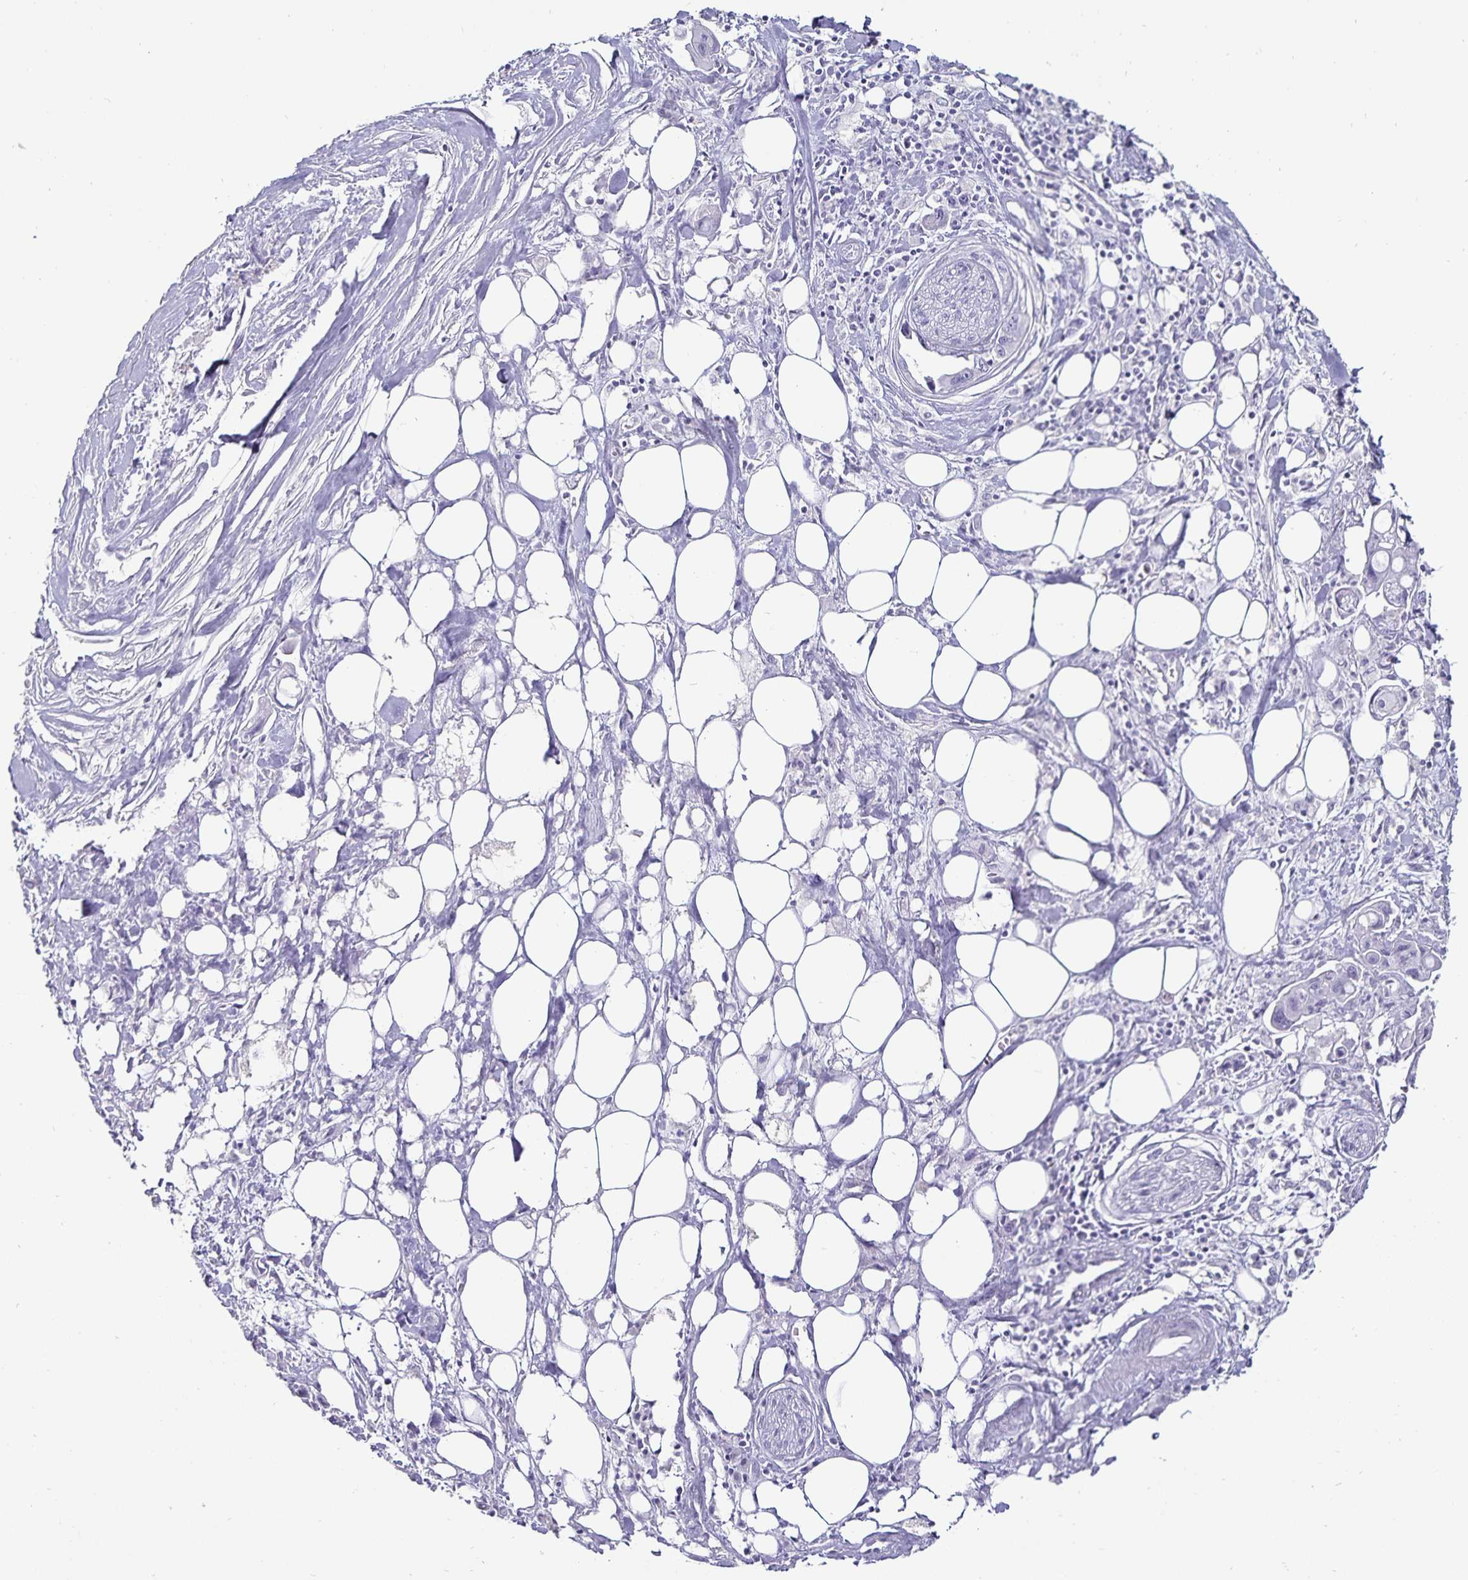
{"staining": {"intensity": "negative", "quantity": "none", "location": "none"}, "tissue": "pancreatic cancer", "cell_type": "Tumor cells", "image_type": "cancer", "snomed": [{"axis": "morphology", "description": "Adenocarcinoma, NOS"}, {"axis": "topography", "description": "Pancreas"}], "caption": "Photomicrograph shows no significant protein expression in tumor cells of adenocarcinoma (pancreatic).", "gene": "DEFA6", "patient": {"sex": "male", "age": 61}}